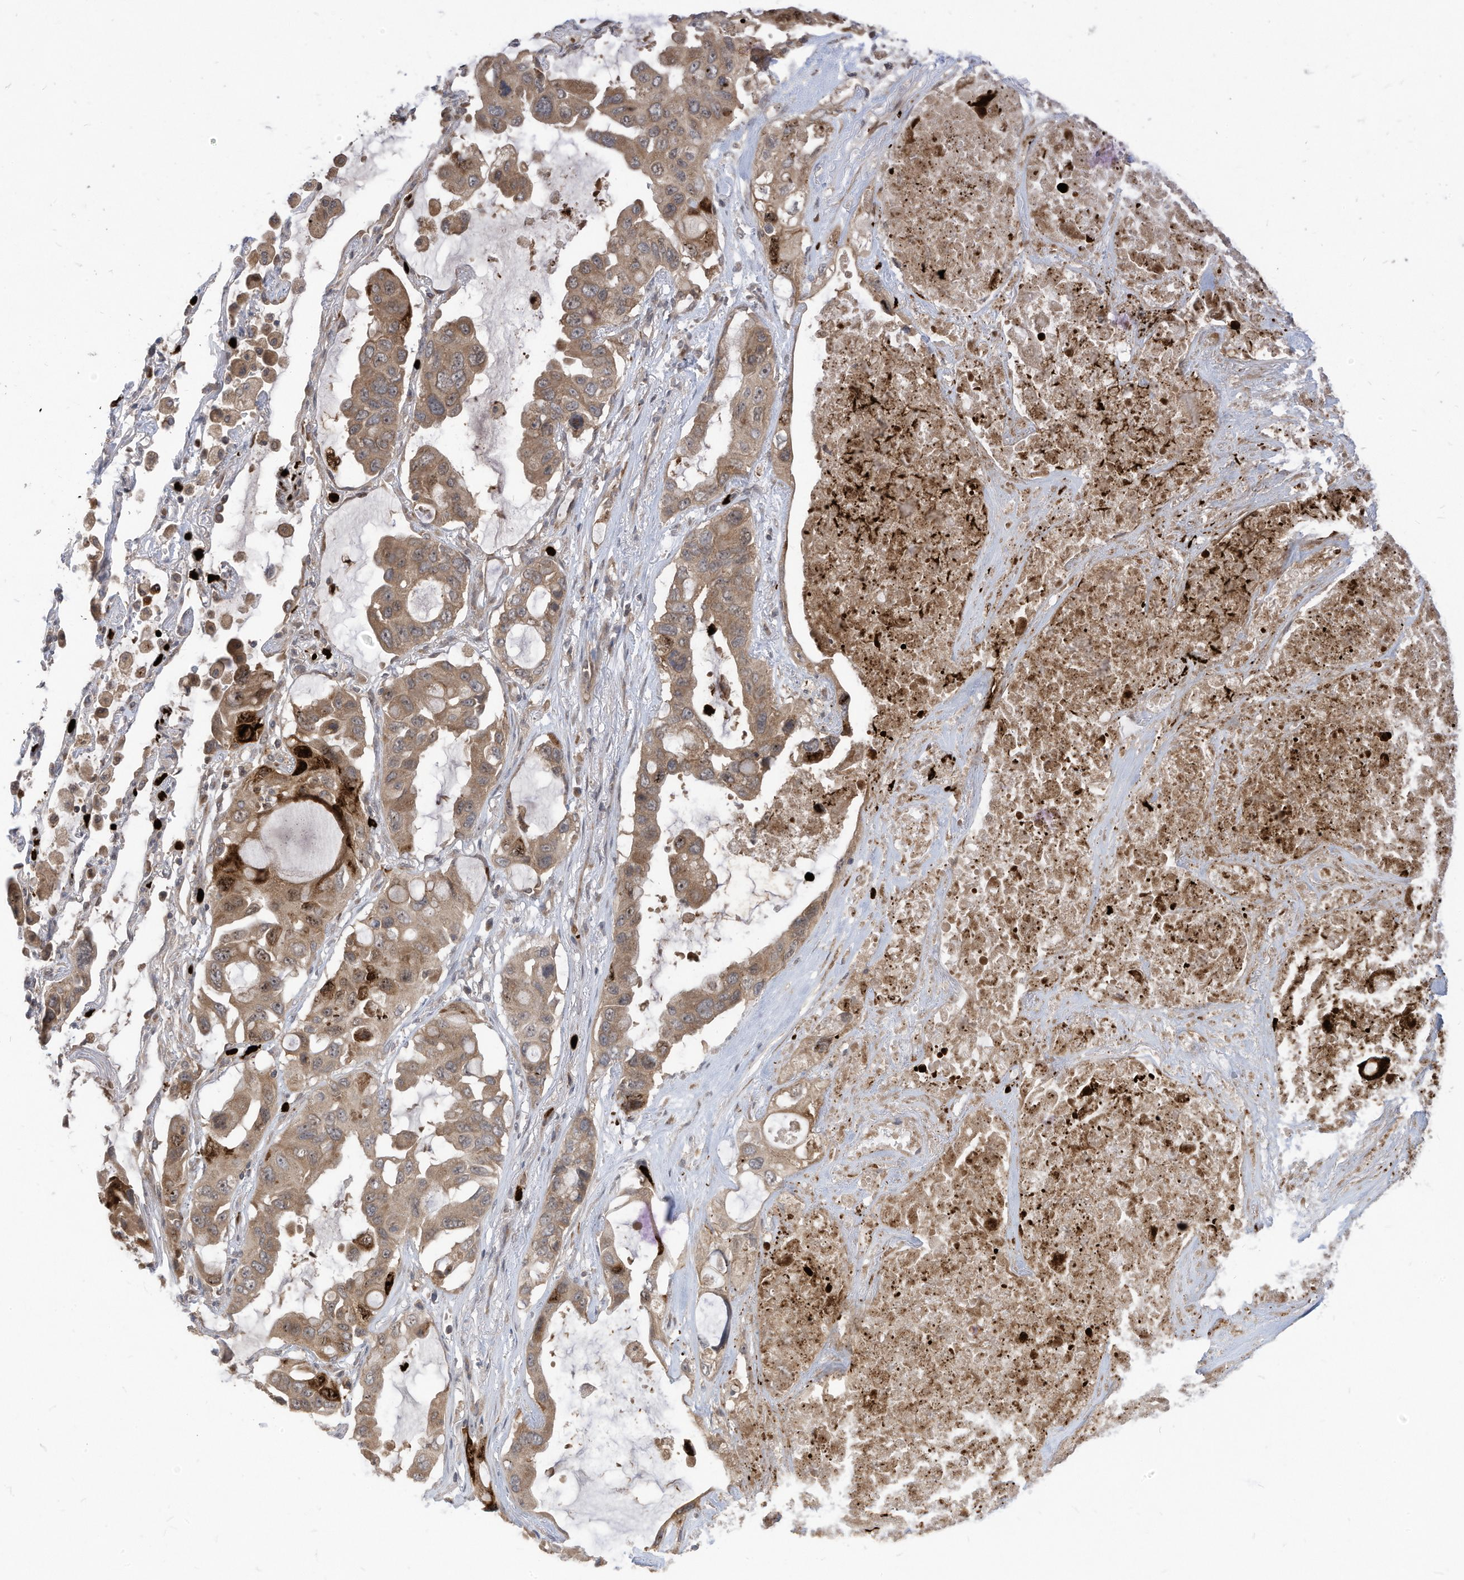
{"staining": {"intensity": "moderate", "quantity": ">75%", "location": "cytoplasmic/membranous"}, "tissue": "lung cancer", "cell_type": "Tumor cells", "image_type": "cancer", "snomed": [{"axis": "morphology", "description": "Squamous cell carcinoma, NOS"}, {"axis": "topography", "description": "Lung"}], "caption": "DAB (3,3'-diaminobenzidine) immunohistochemical staining of human squamous cell carcinoma (lung) exhibits moderate cytoplasmic/membranous protein expression in about >75% of tumor cells. The staining was performed using DAB, with brown indicating positive protein expression. Nuclei are stained blue with hematoxylin.", "gene": "CNKSR1", "patient": {"sex": "female", "age": 73}}